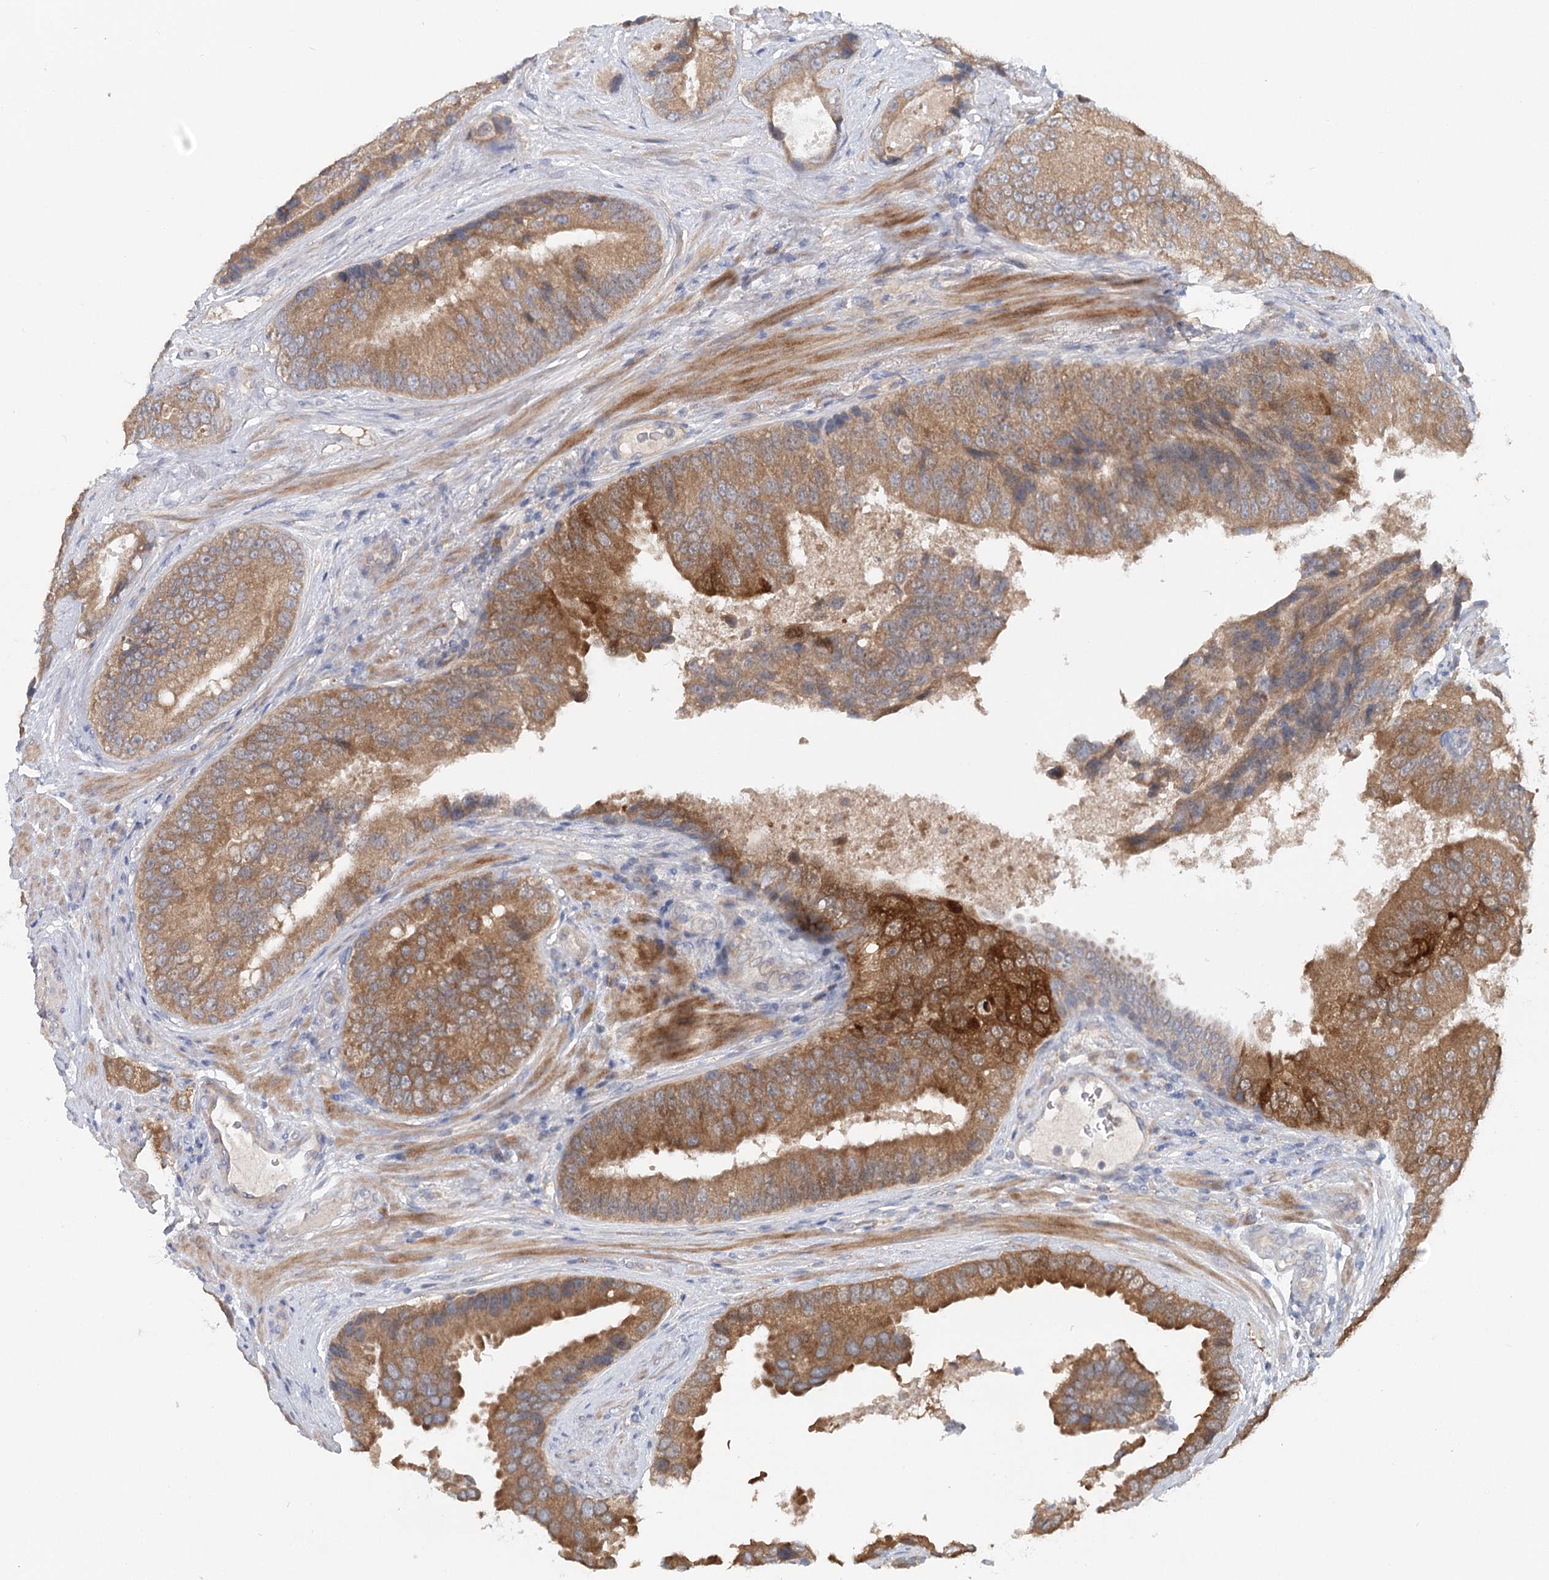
{"staining": {"intensity": "moderate", "quantity": ">75%", "location": "cytoplasmic/membranous"}, "tissue": "prostate cancer", "cell_type": "Tumor cells", "image_type": "cancer", "snomed": [{"axis": "morphology", "description": "Adenocarcinoma, High grade"}, {"axis": "topography", "description": "Prostate"}], "caption": "Protein staining of prostate cancer tissue reveals moderate cytoplasmic/membranous expression in about >75% of tumor cells.", "gene": "PAIP2", "patient": {"sex": "male", "age": 70}}